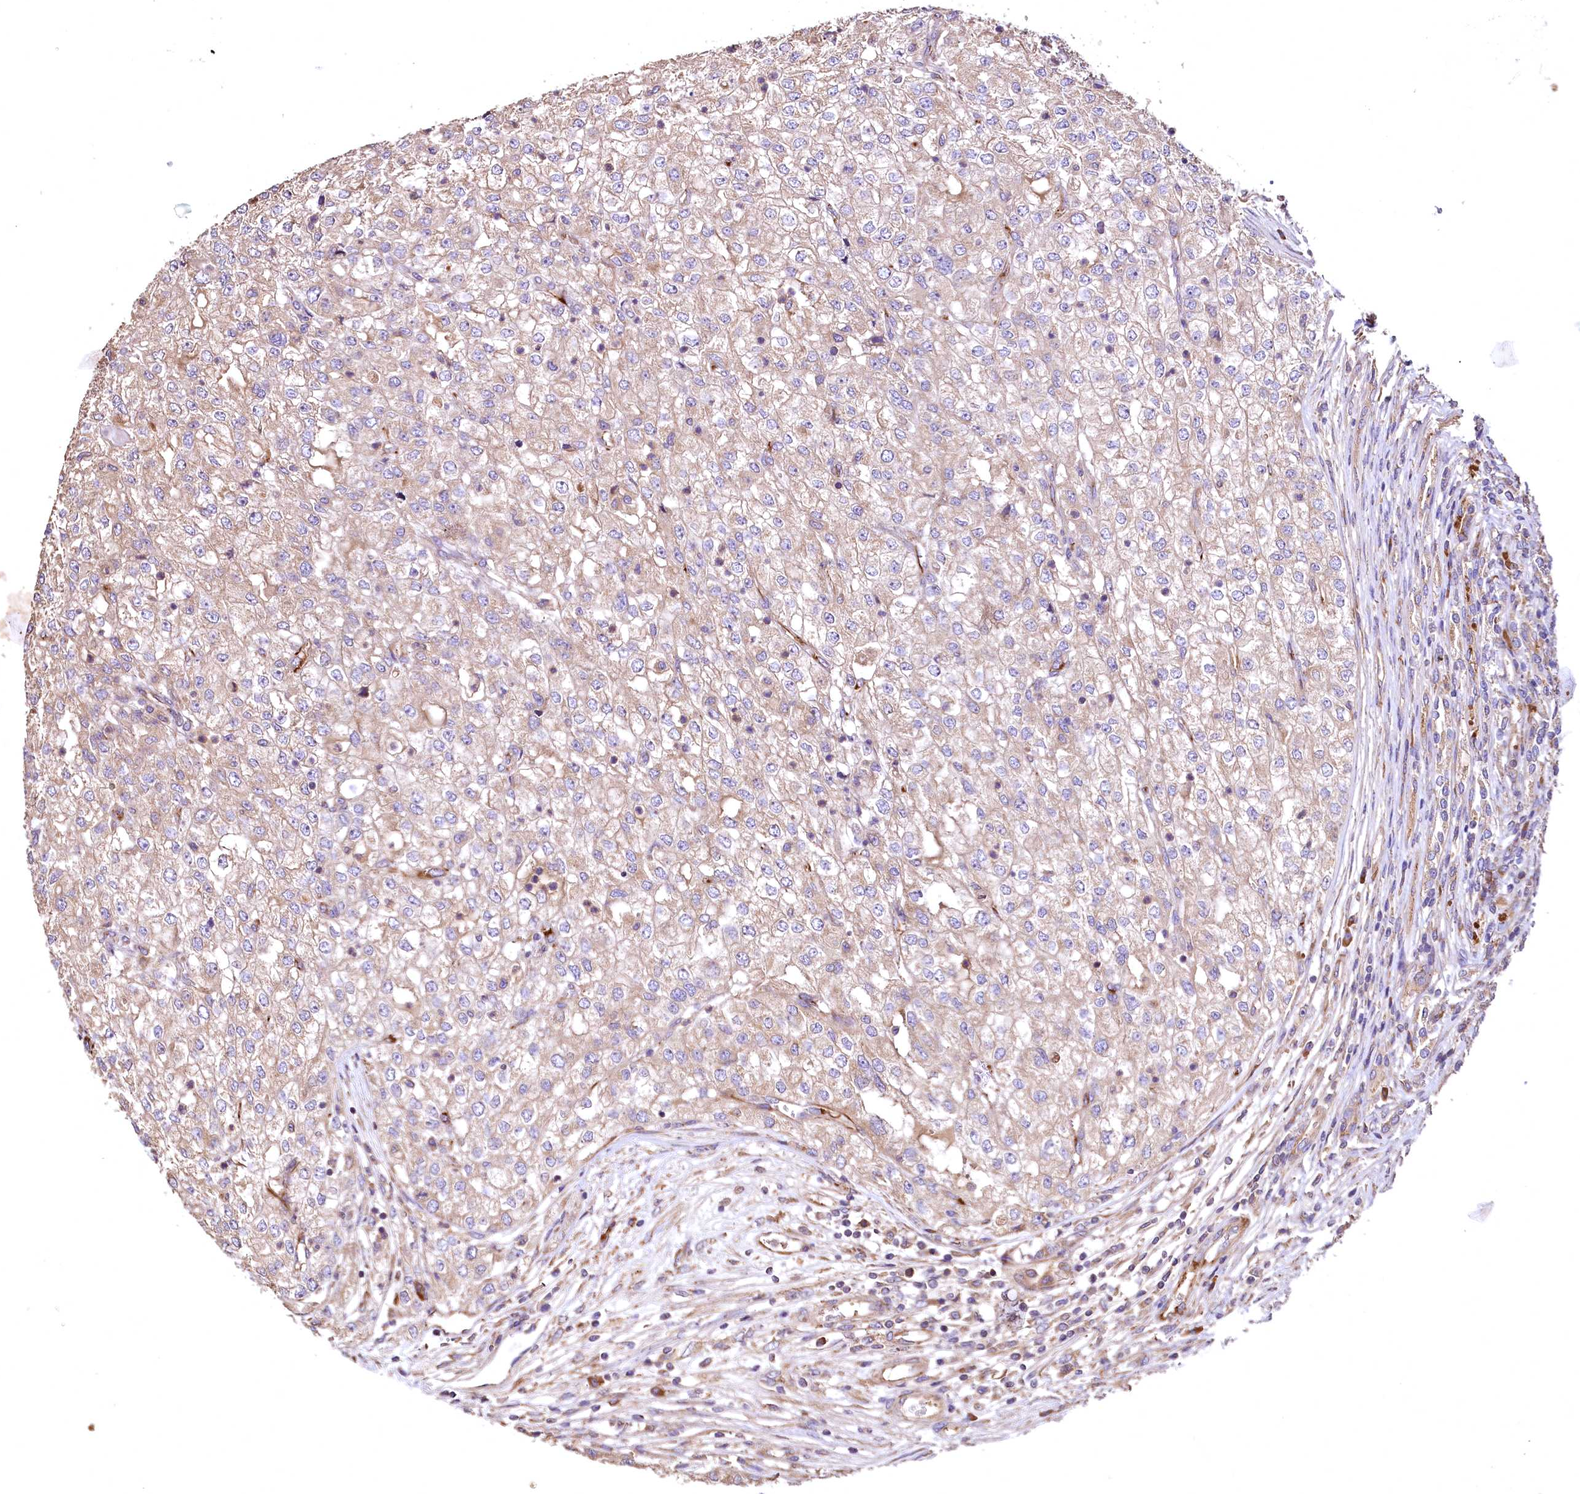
{"staining": {"intensity": "weak", "quantity": ">75%", "location": "cytoplasmic/membranous"}, "tissue": "renal cancer", "cell_type": "Tumor cells", "image_type": "cancer", "snomed": [{"axis": "morphology", "description": "Adenocarcinoma, NOS"}, {"axis": "topography", "description": "Kidney"}], "caption": "Renal adenocarcinoma stained with DAB immunohistochemistry (IHC) reveals low levels of weak cytoplasmic/membranous staining in about >75% of tumor cells. (DAB (3,3'-diaminobenzidine) = brown stain, brightfield microscopy at high magnification).", "gene": "RASSF1", "patient": {"sex": "female", "age": 54}}